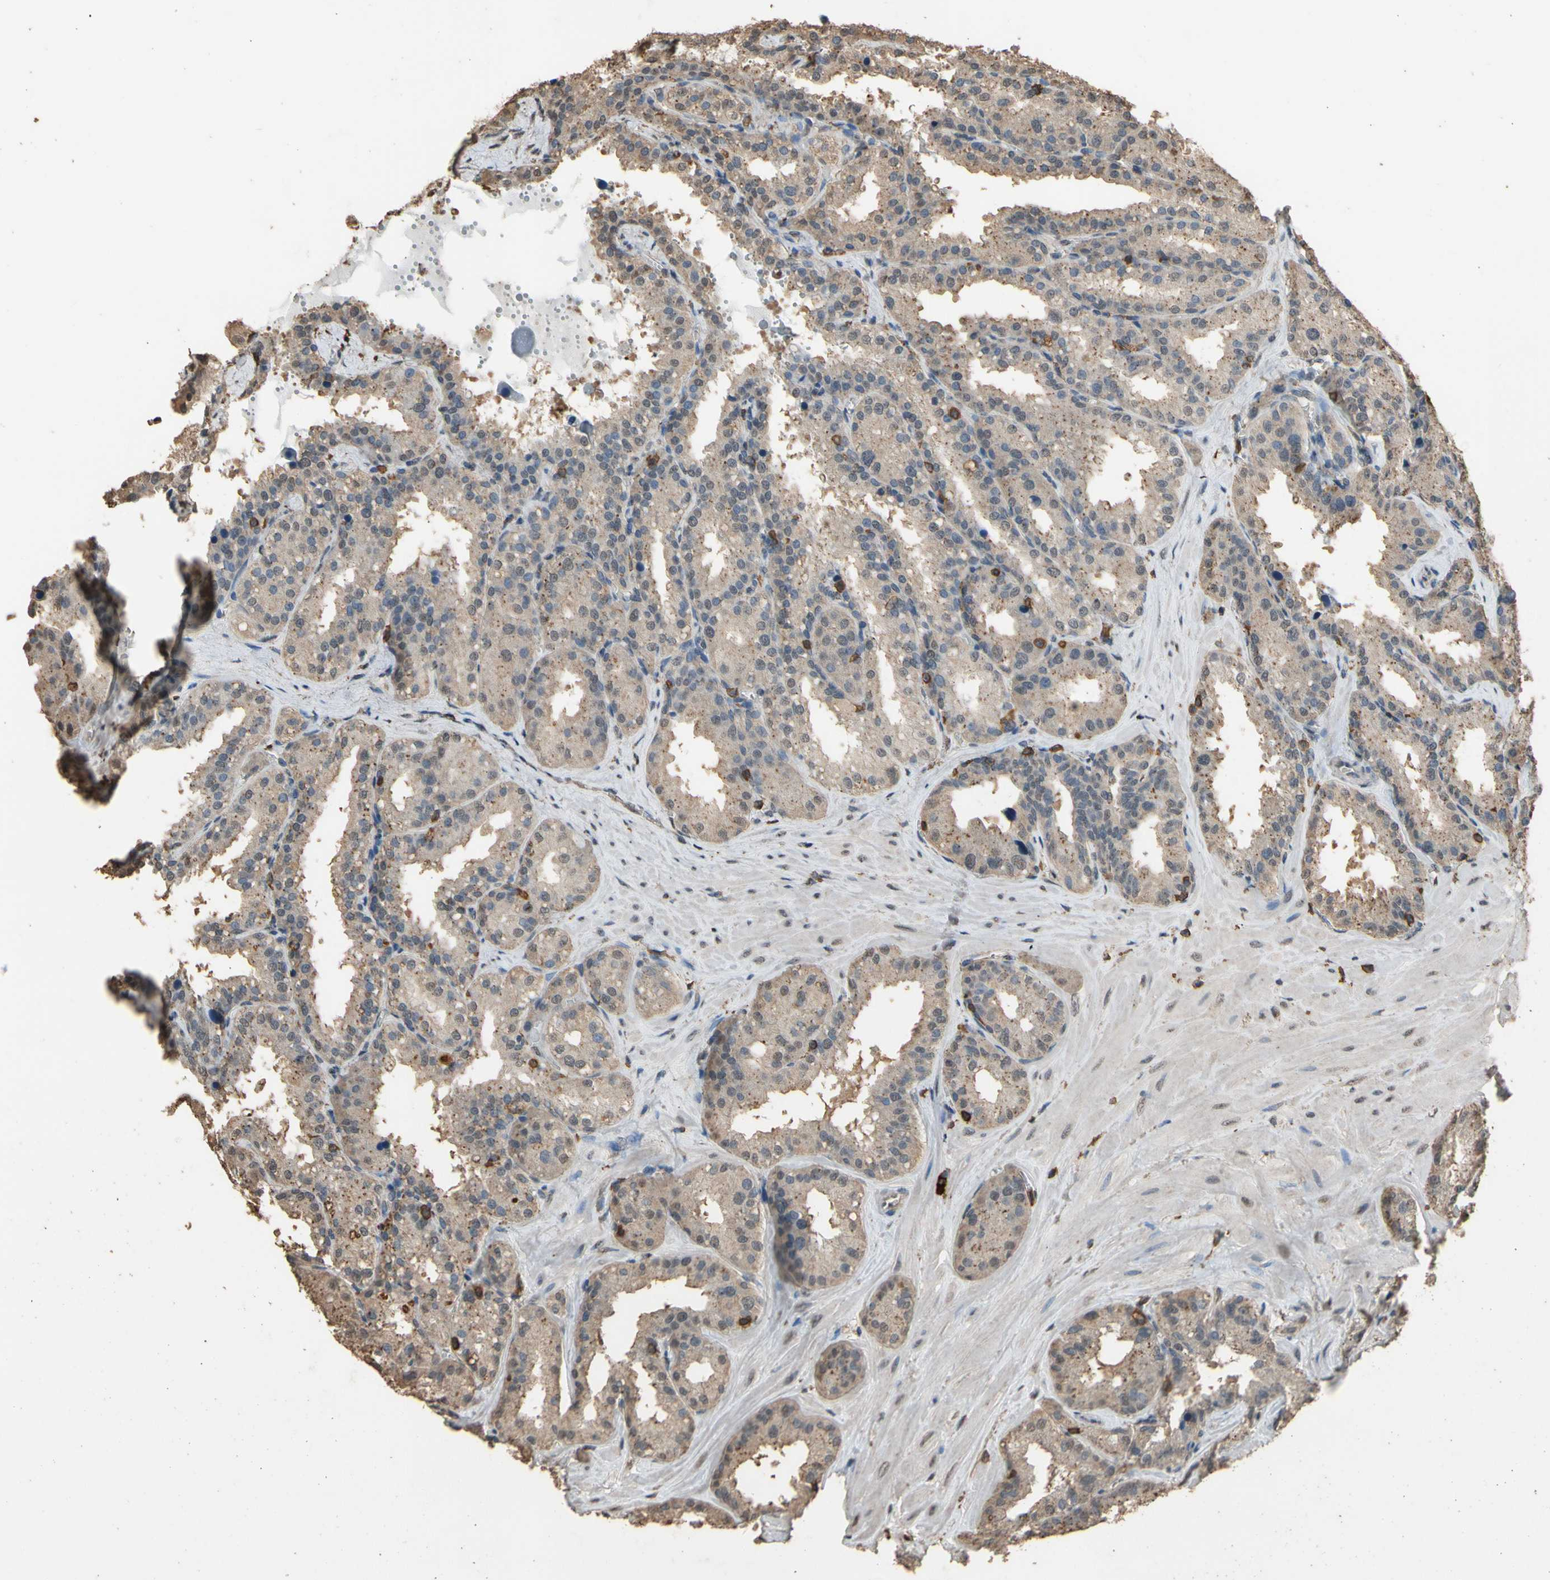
{"staining": {"intensity": "weak", "quantity": ">75%", "location": "cytoplasmic/membranous"}, "tissue": "seminal vesicle", "cell_type": "Glandular cells", "image_type": "normal", "snomed": [{"axis": "morphology", "description": "Normal tissue, NOS"}, {"axis": "topography", "description": "Prostate"}, {"axis": "topography", "description": "Seminal veicle"}], "caption": "IHC image of normal seminal vesicle: seminal vesicle stained using immunohistochemistry displays low levels of weak protein expression localized specifically in the cytoplasmic/membranous of glandular cells, appearing as a cytoplasmic/membranous brown color.", "gene": "TNFSF13B", "patient": {"sex": "male", "age": 51}}